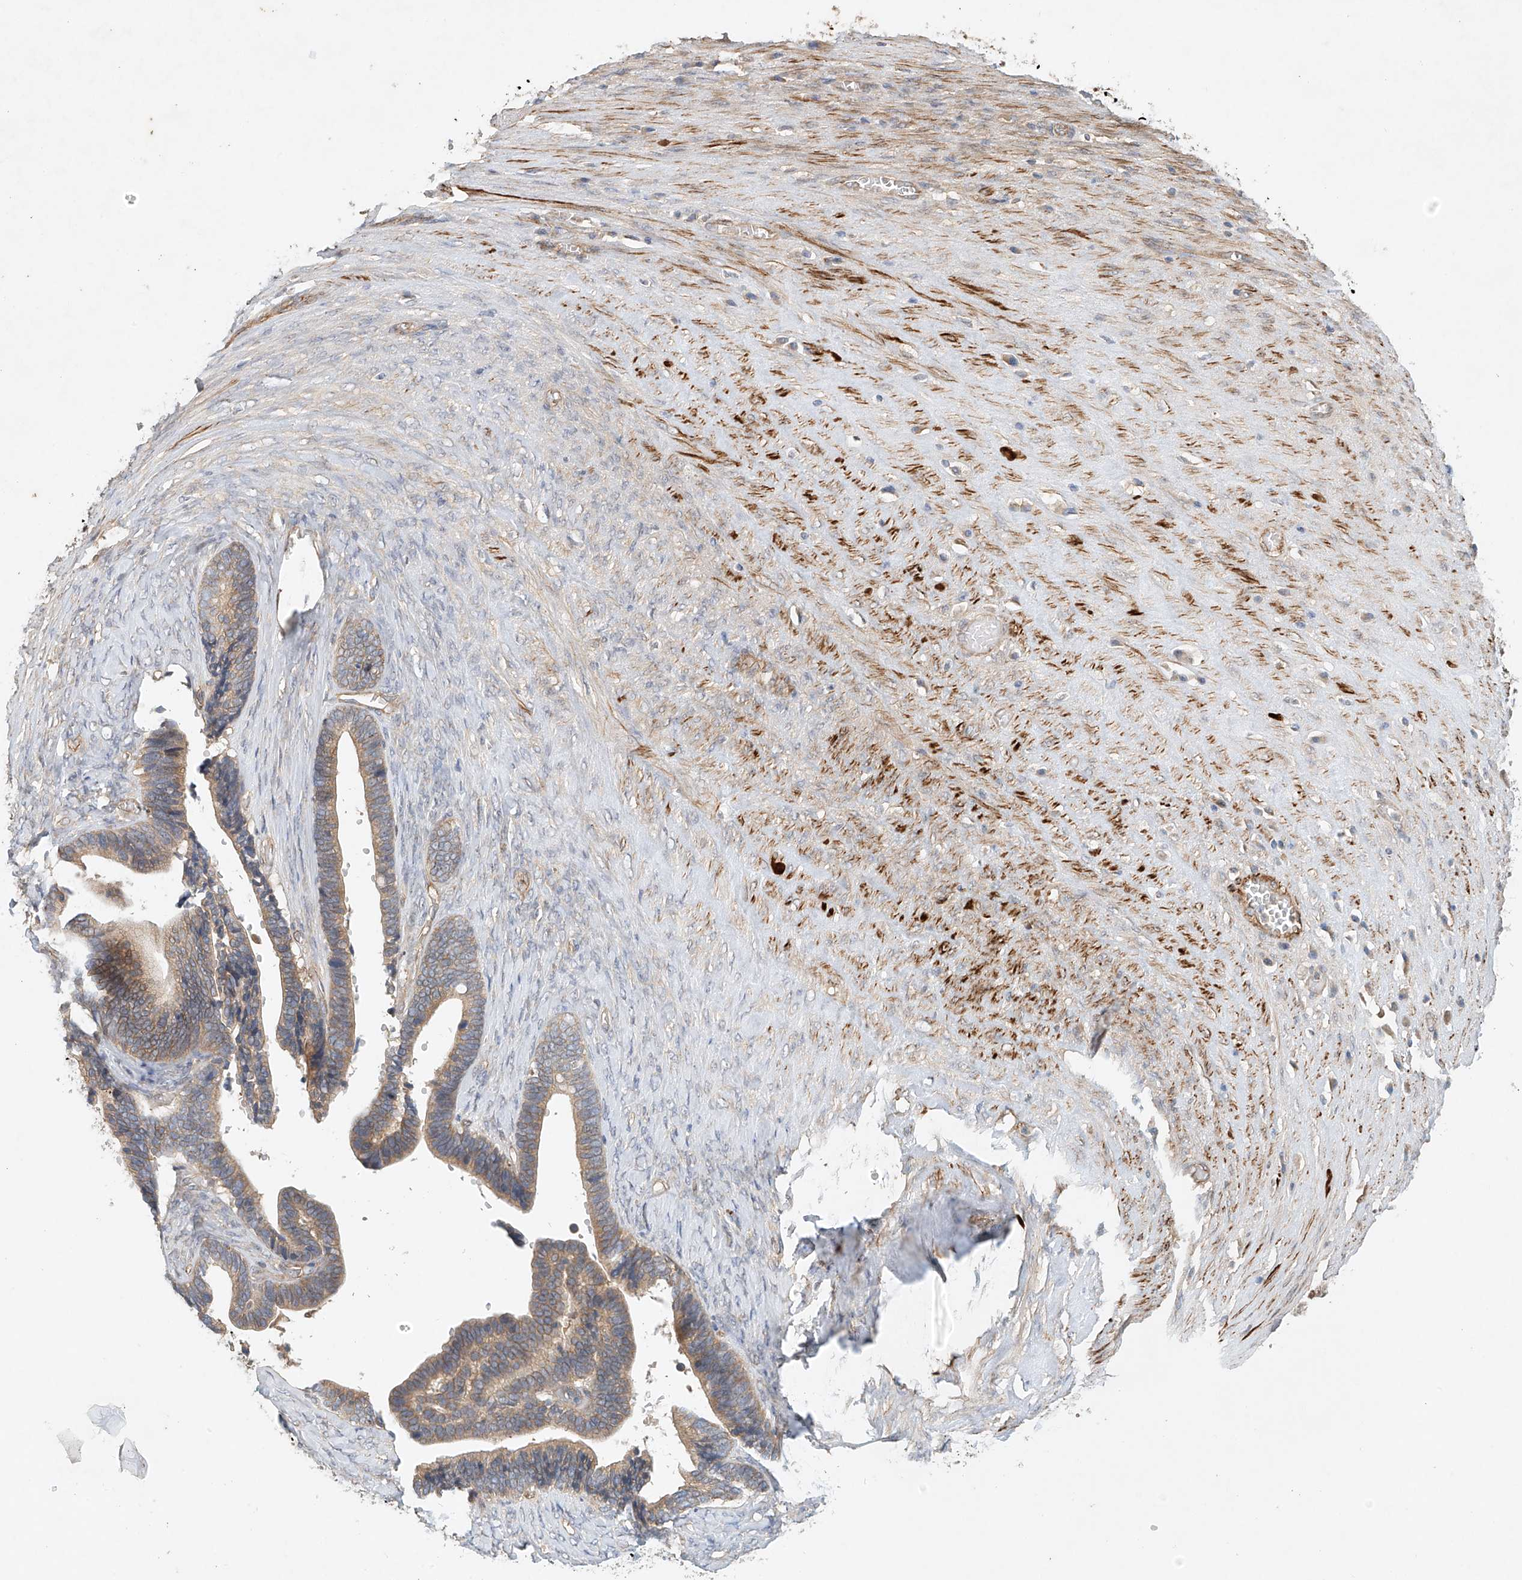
{"staining": {"intensity": "weak", "quantity": ">75%", "location": "cytoplasmic/membranous"}, "tissue": "ovarian cancer", "cell_type": "Tumor cells", "image_type": "cancer", "snomed": [{"axis": "morphology", "description": "Cystadenocarcinoma, serous, NOS"}, {"axis": "topography", "description": "Ovary"}], "caption": "This is a photomicrograph of IHC staining of ovarian serous cystadenocarcinoma, which shows weak expression in the cytoplasmic/membranous of tumor cells.", "gene": "LYRM9", "patient": {"sex": "female", "age": 56}}